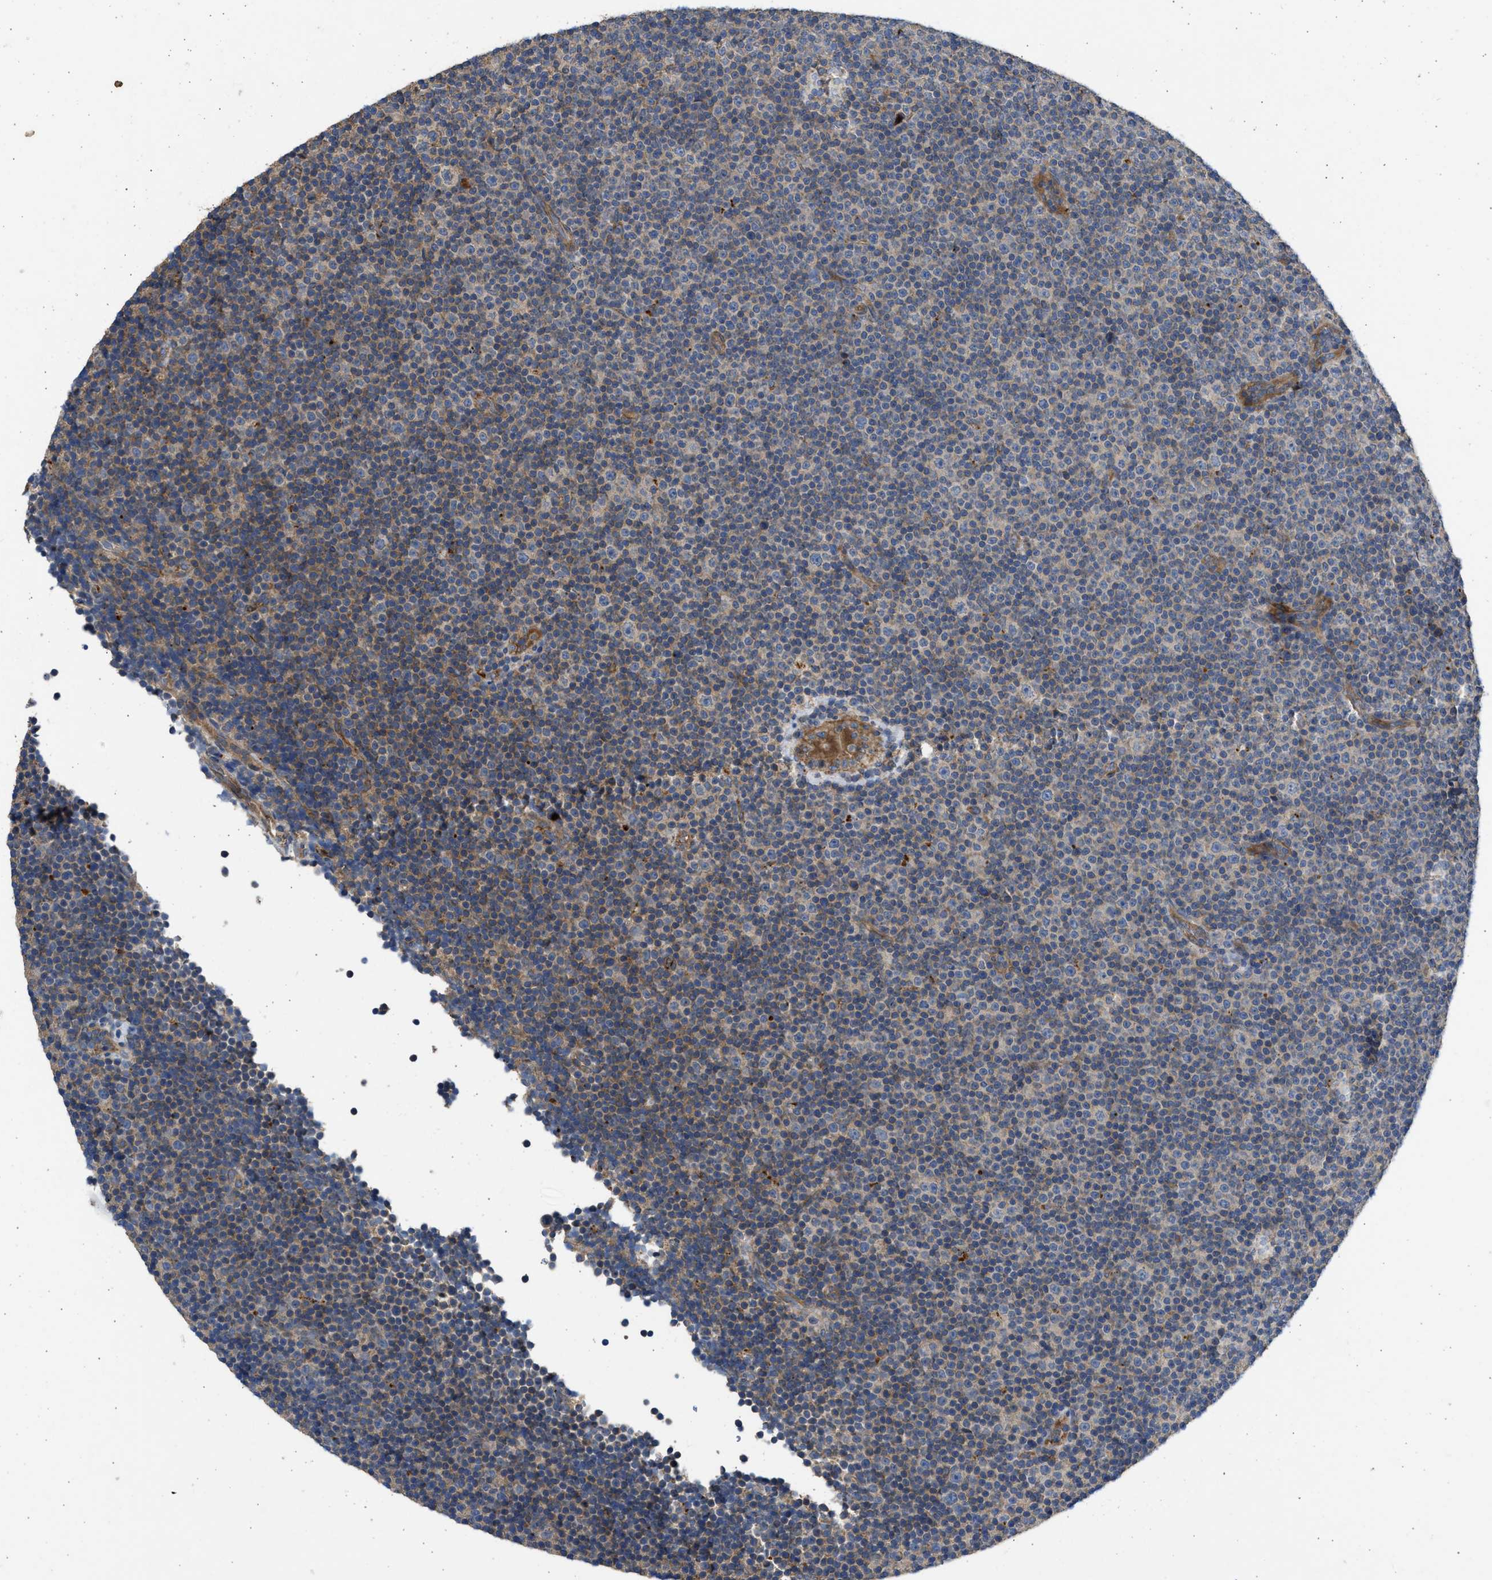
{"staining": {"intensity": "negative", "quantity": "none", "location": "none"}, "tissue": "lymphoma", "cell_type": "Tumor cells", "image_type": "cancer", "snomed": [{"axis": "morphology", "description": "Malignant lymphoma, non-Hodgkin's type, Low grade"}, {"axis": "topography", "description": "Lymph node"}], "caption": "High power microscopy photomicrograph of an immunohistochemistry photomicrograph of lymphoma, revealing no significant positivity in tumor cells.", "gene": "CSRNP2", "patient": {"sex": "female", "age": 67}}